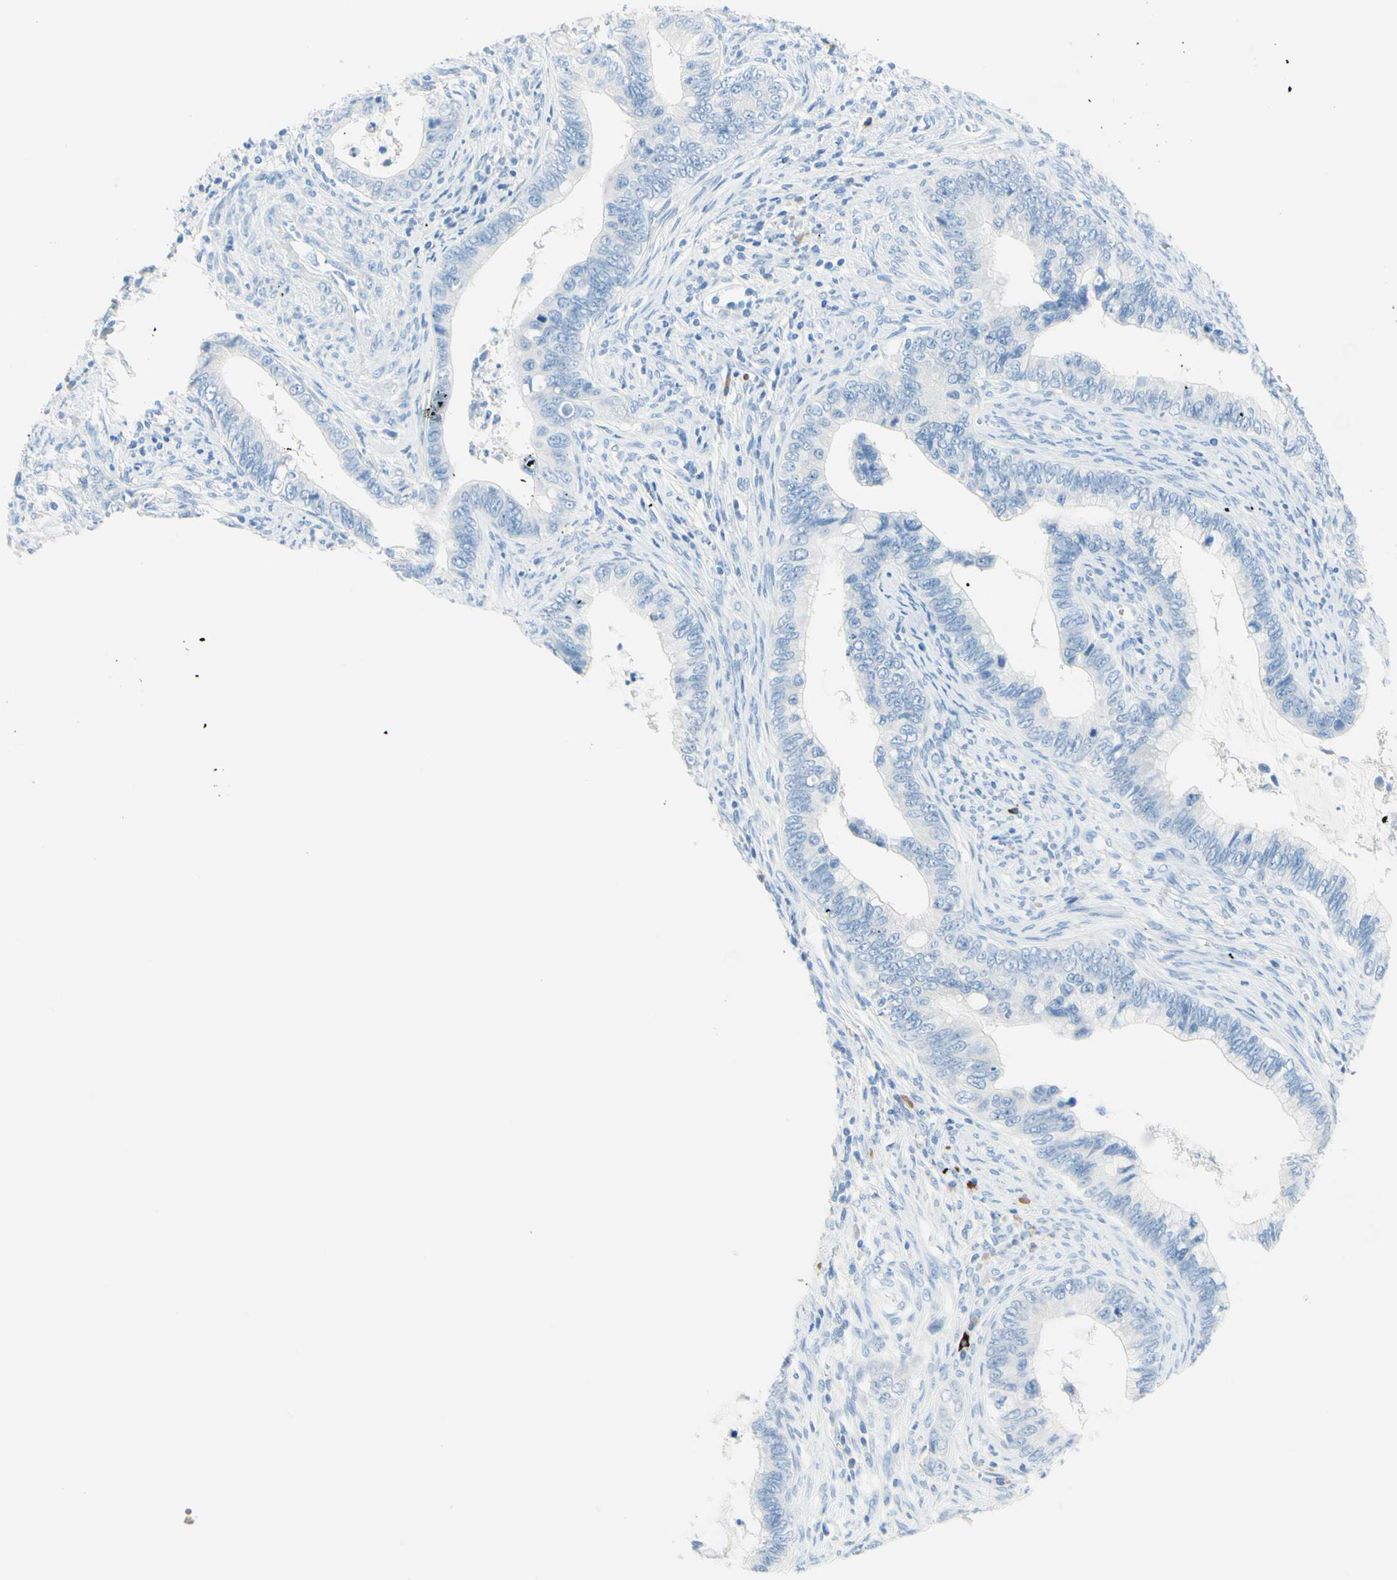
{"staining": {"intensity": "negative", "quantity": "none", "location": "none"}, "tissue": "cervical cancer", "cell_type": "Tumor cells", "image_type": "cancer", "snomed": [{"axis": "morphology", "description": "Adenocarcinoma, NOS"}, {"axis": "topography", "description": "Cervix"}], "caption": "High magnification brightfield microscopy of adenocarcinoma (cervical) stained with DAB (brown) and counterstained with hematoxylin (blue): tumor cells show no significant positivity. (DAB (3,3'-diaminobenzidine) immunohistochemistry (IHC), high magnification).", "gene": "IL6ST", "patient": {"sex": "female", "age": 44}}